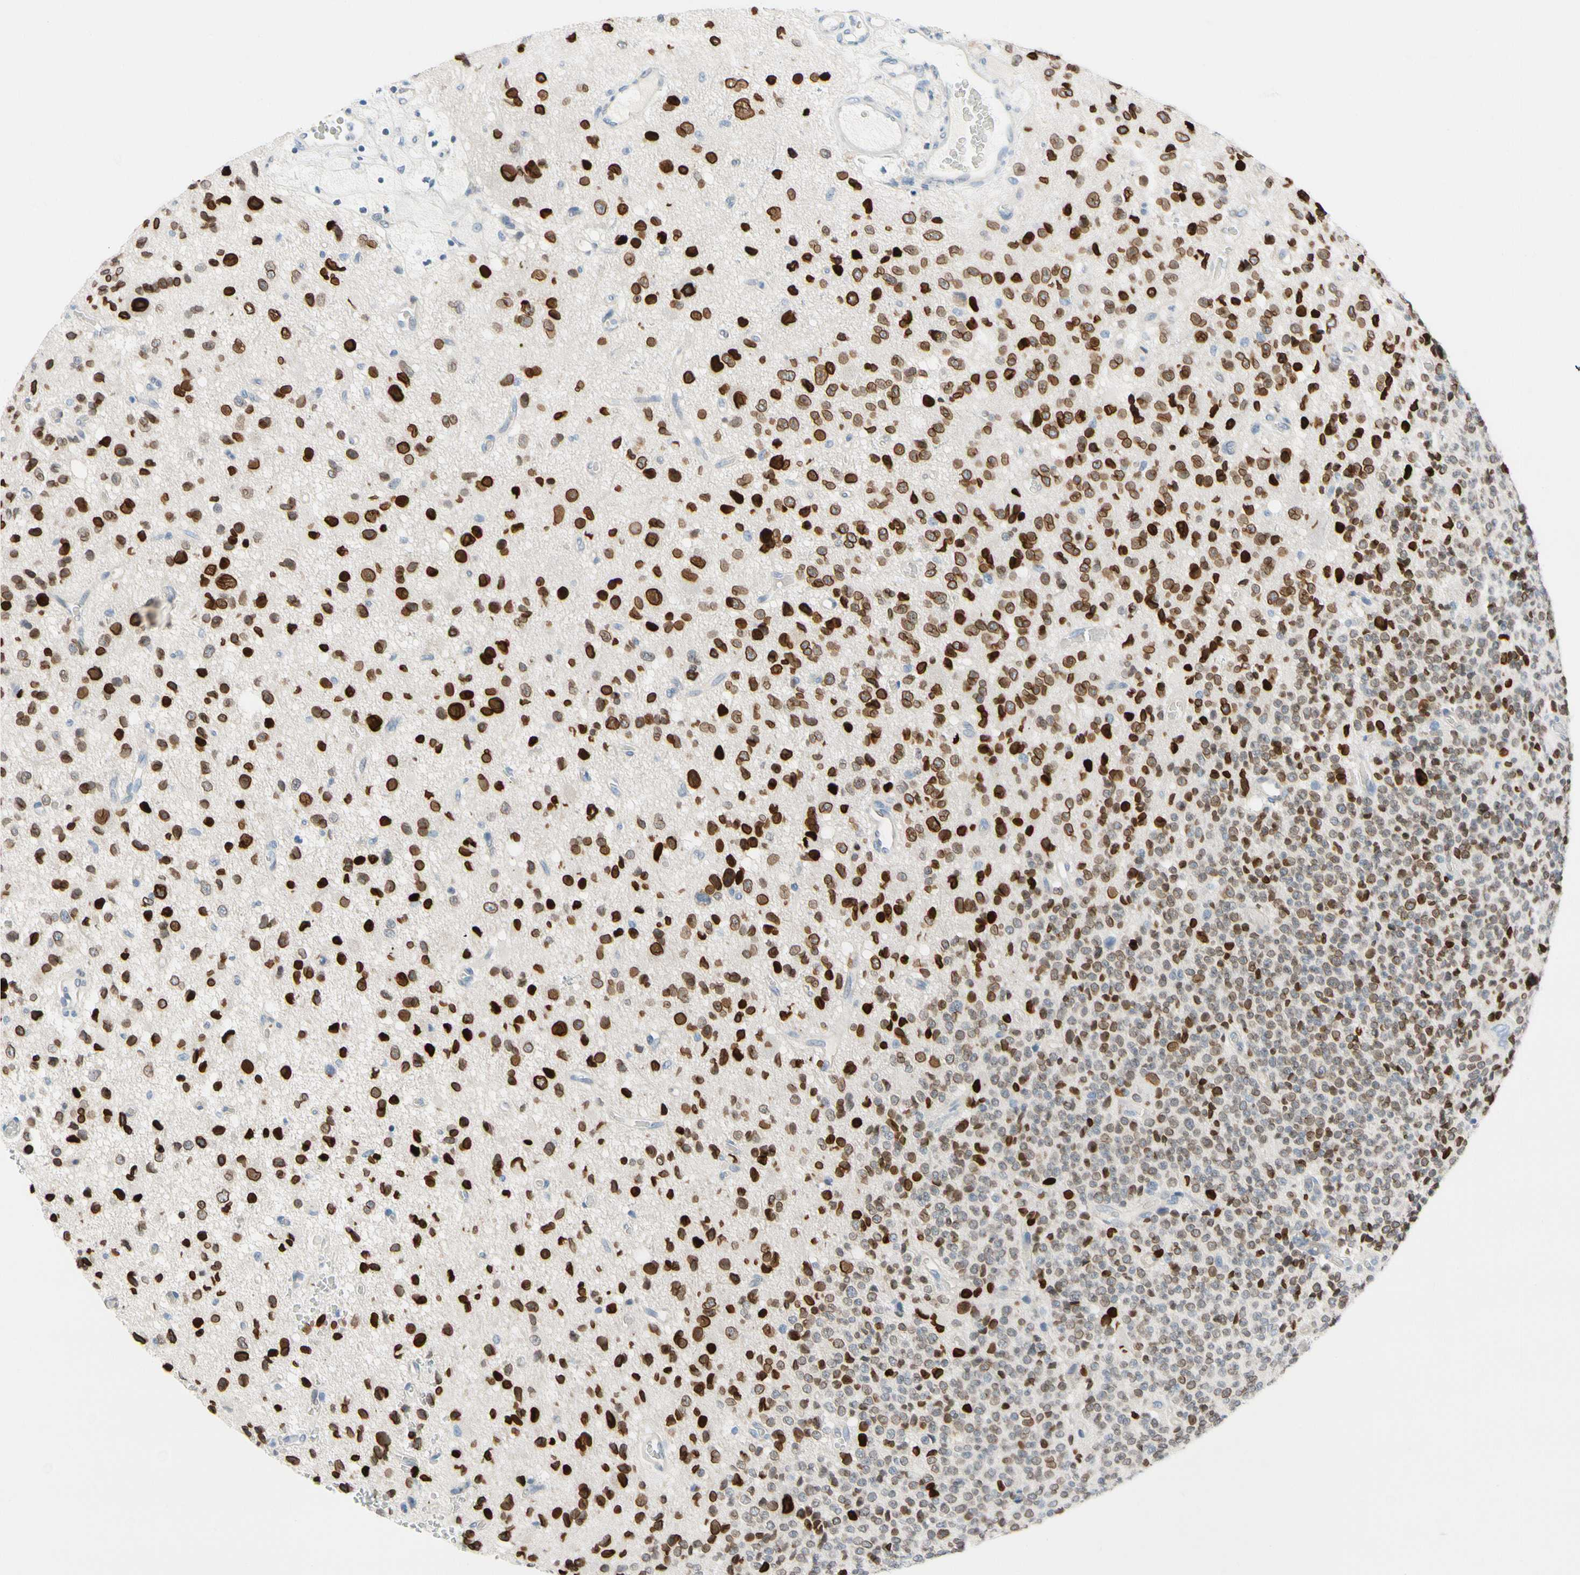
{"staining": {"intensity": "strong", "quantity": ">75%", "location": "cytoplasmic/membranous,nuclear"}, "tissue": "glioma", "cell_type": "Tumor cells", "image_type": "cancer", "snomed": [{"axis": "morphology", "description": "Glioma, malignant, High grade"}, {"axis": "topography", "description": "pancreas cauda"}], "caption": "Approximately >75% of tumor cells in glioma exhibit strong cytoplasmic/membranous and nuclear protein staining as visualized by brown immunohistochemical staining.", "gene": "ZNF132", "patient": {"sex": "male", "age": 60}}